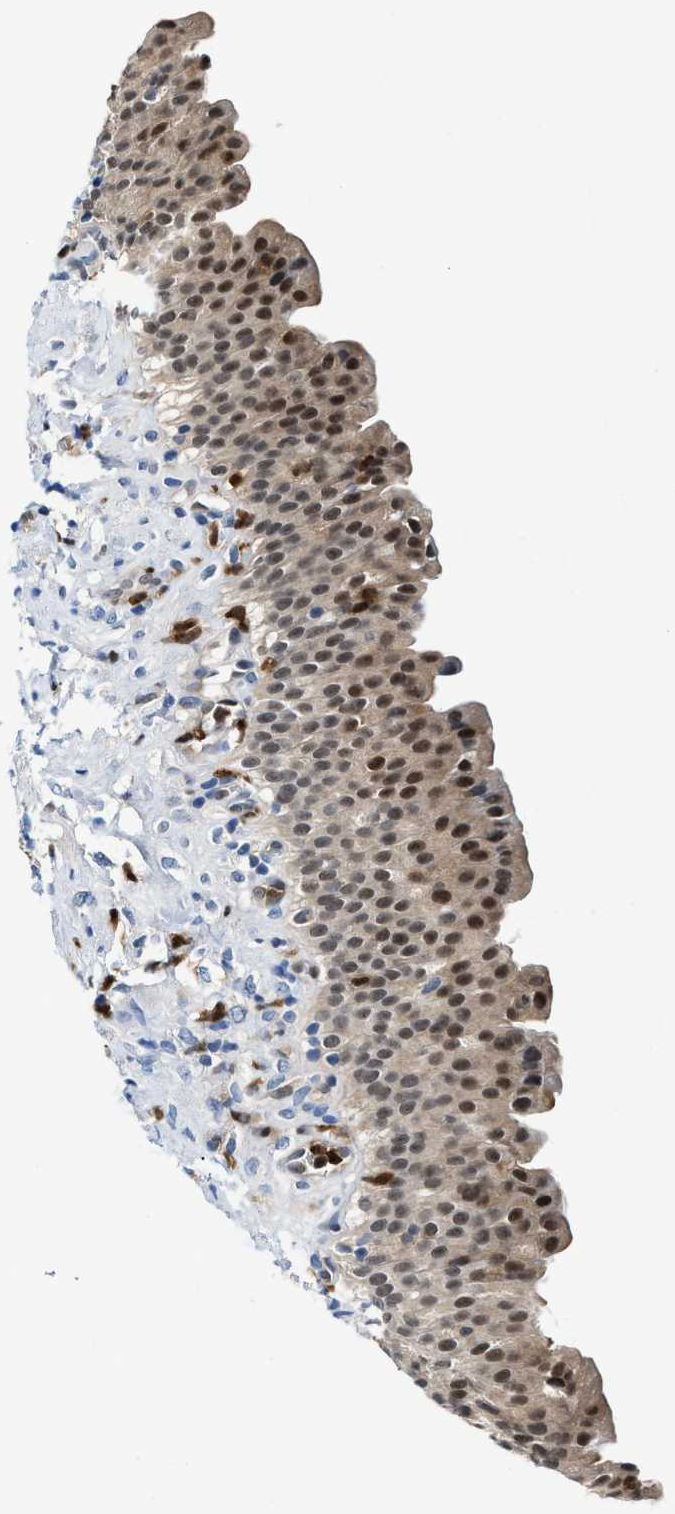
{"staining": {"intensity": "strong", "quantity": ">75%", "location": "cytoplasmic/membranous,nuclear"}, "tissue": "urinary bladder", "cell_type": "Urothelial cells", "image_type": "normal", "snomed": [{"axis": "morphology", "description": "Normal tissue, NOS"}, {"axis": "topography", "description": "Urinary bladder"}], "caption": "Immunohistochemistry (DAB (3,3'-diaminobenzidine)) staining of unremarkable human urinary bladder shows strong cytoplasmic/membranous,nuclear protein expression in approximately >75% of urothelial cells.", "gene": "LTA4H", "patient": {"sex": "female", "age": 79}}